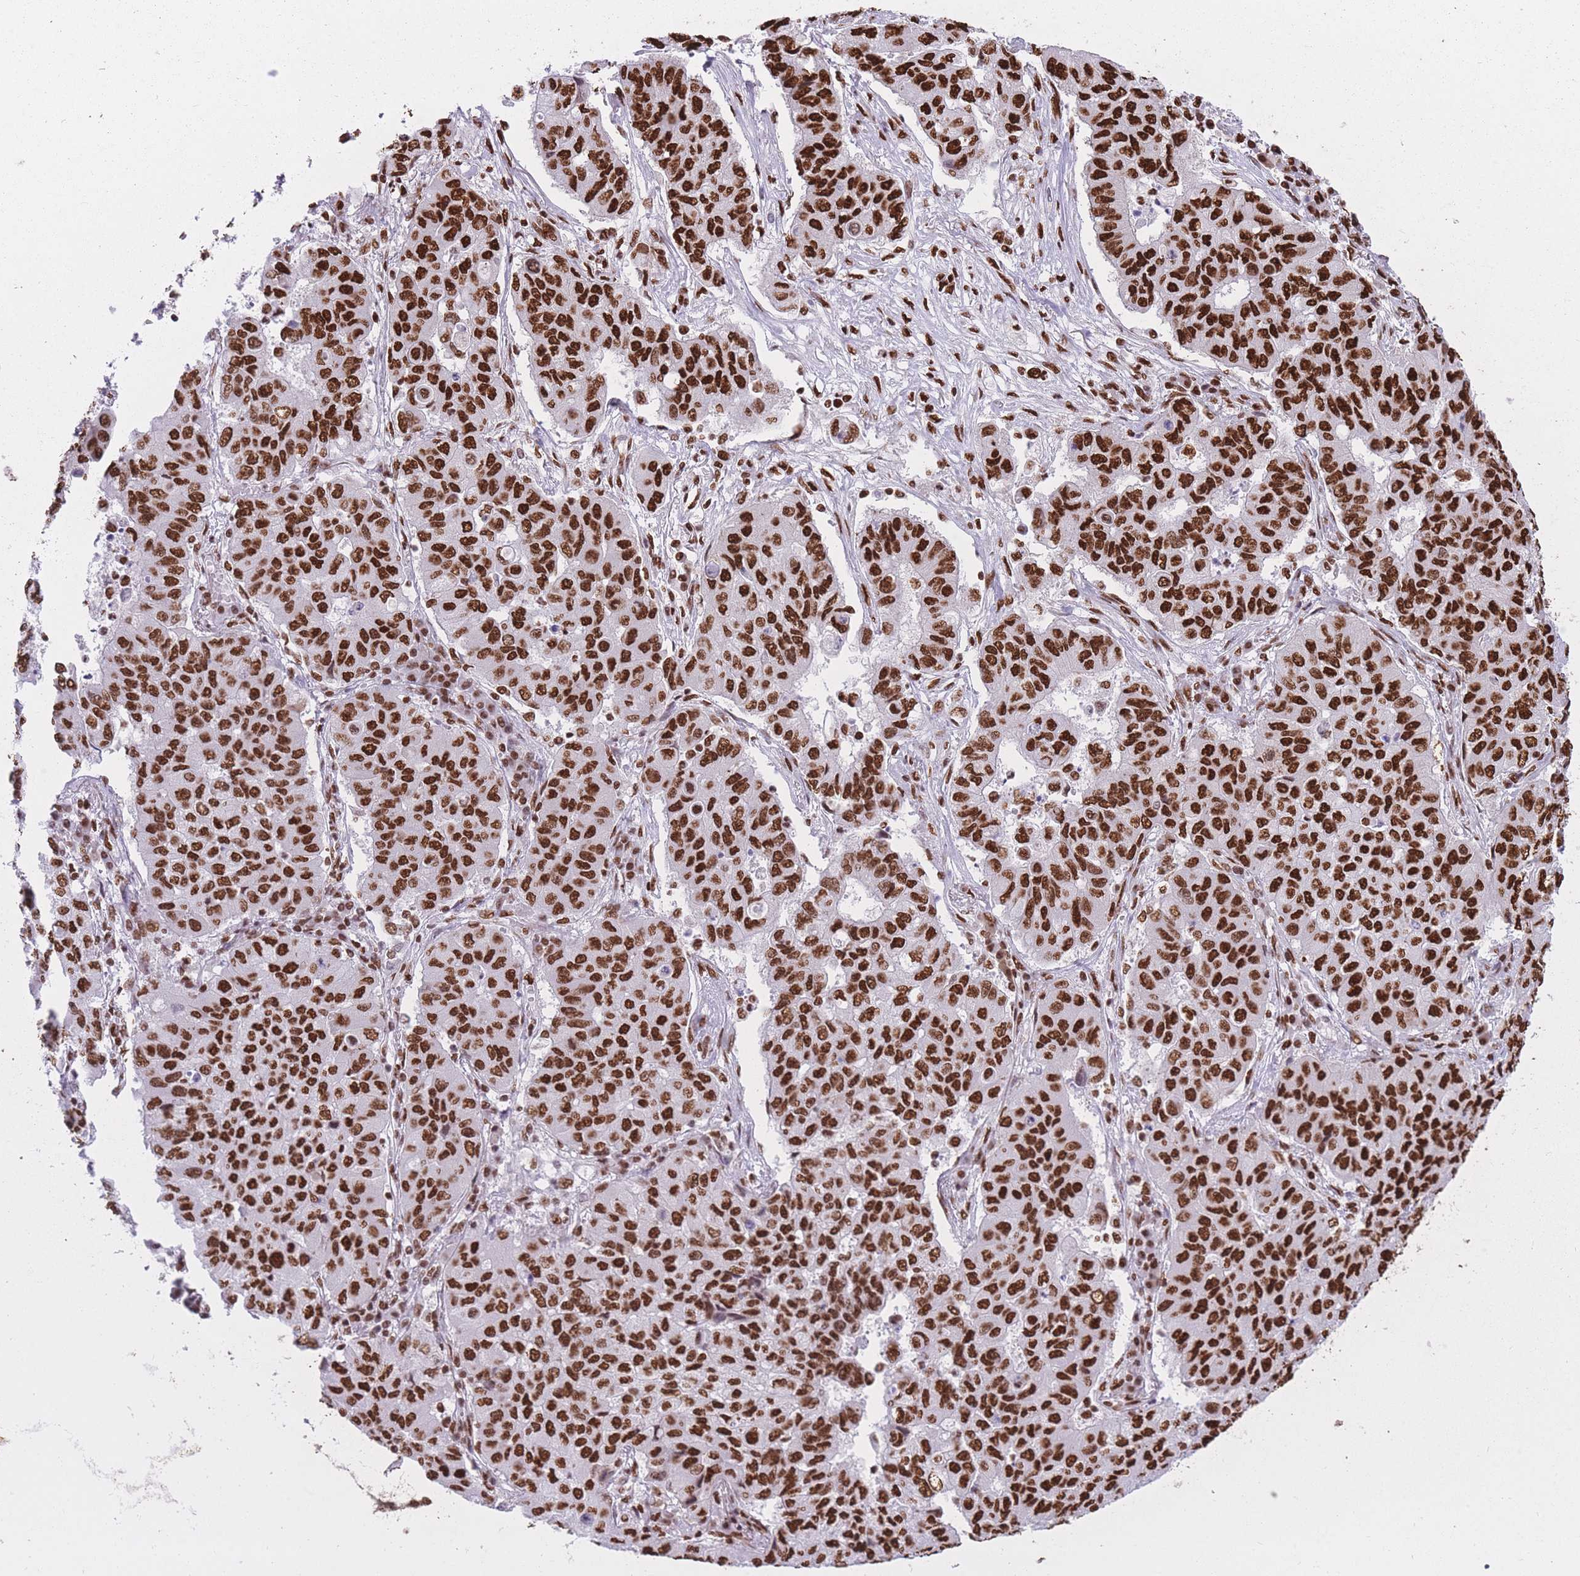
{"staining": {"intensity": "strong", "quantity": ">75%", "location": "nuclear"}, "tissue": "lung cancer", "cell_type": "Tumor cells", "image_type": "cancer", "snomed": [{"axis": "morphology", "description": "Squamous cell carcinoma, NOS"}, {"axis": "topography", "description": "Lung"}], "caption": "This image displays lung cancer (squamous cell carcinoma) stained with immunohistochemistry to label a protein in brown. The nuclear of tumor cells show strong positivity for the protein. Nuclei are counter-stained blue.", "gene": "HNRNPUL1", "patient": {"sex": "male", "age": 74}}